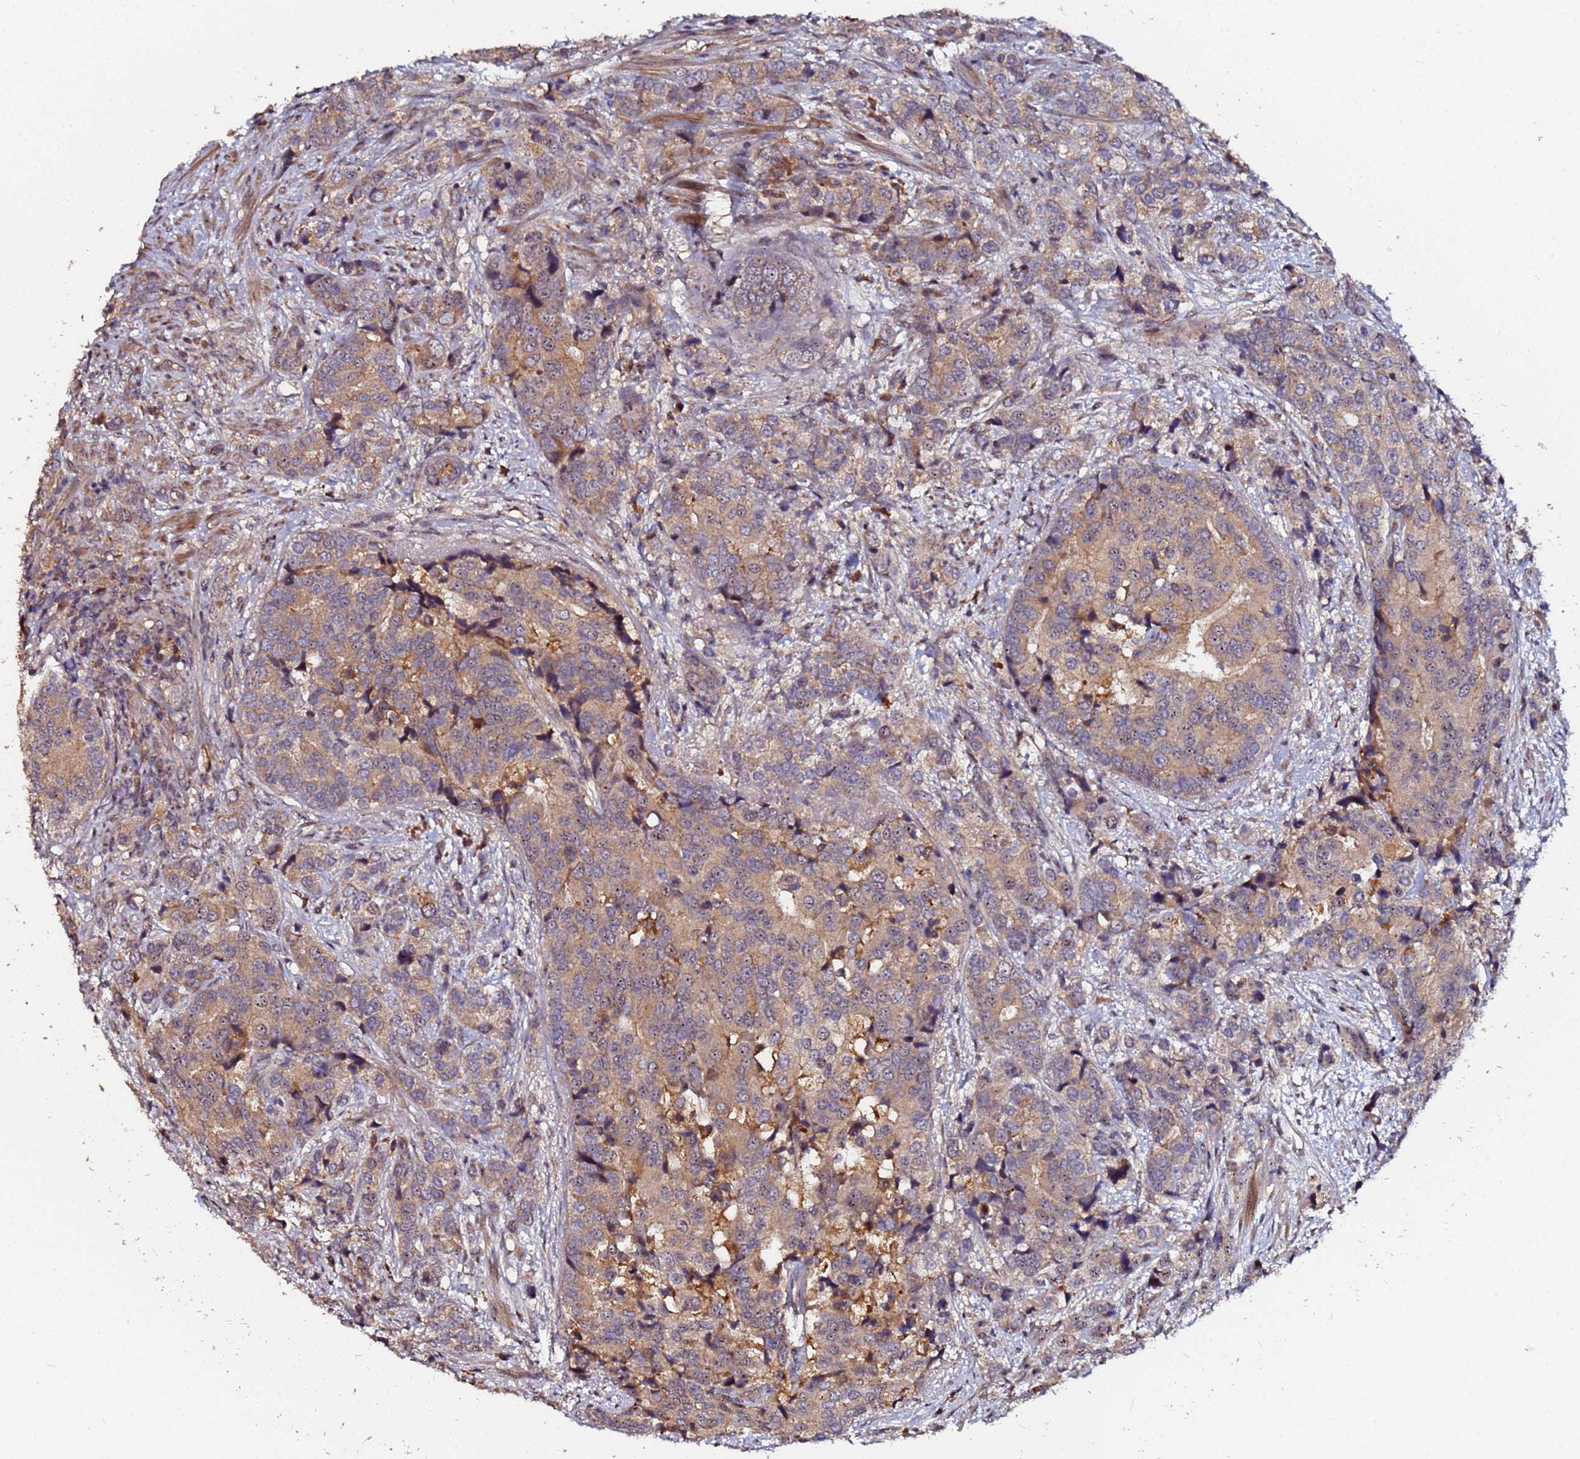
{"staining": {"intensity": "moderate", "quantity": ">75%", "location": "cytoplasmic/membranous"}, "tissue": "prostate cancer", "cell_type": "Tumor cells", "image_type": "cancer", "snomed": [{"axis": "morphology", "description": "Adenocarcinoma, High grade"}, {"axis": "topography", "description": "Prostate"}], "caption": "Human prostate cancer stained with a protein marker shows moderate staining in tumor cells.", "gene": "OSER1", "patient": {"sex": "male", "age": 62}}